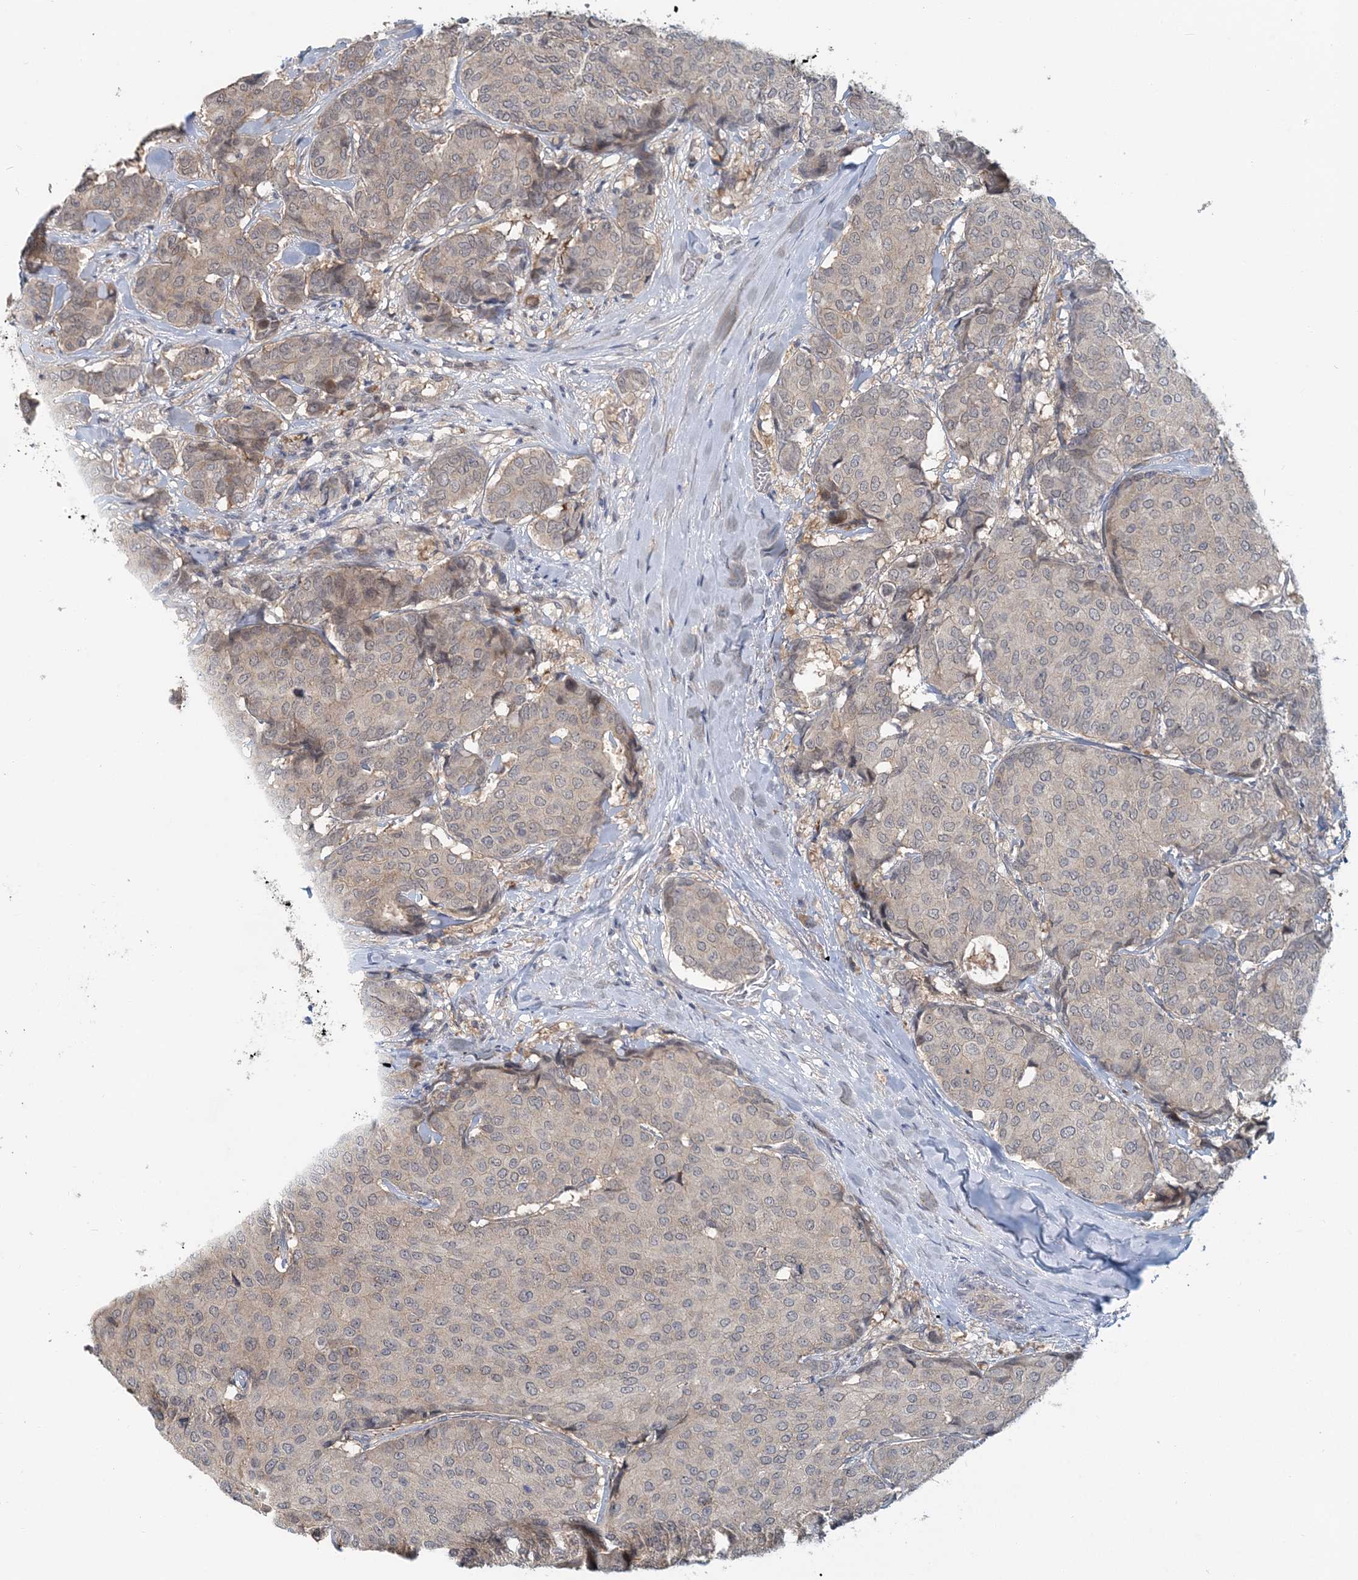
{"staining": {"intensity": "negative", "quantity": "none", "location": "none"}, "tissue": "breast cancer", "cell_type": "Tumor cells", "image_type": "cancer", "snomed": [{"axis": "morphology", "description": "Duct carcinoma"}, {"axis": "topography", "description": "Breast"}], "caption": "Invasive ductal carcinoma (breast) was stained to show a protein in brown. There is no significant expression in tumor cells.", "gene": "RNF25", "patient": {"sex": "female", "age": 75}}